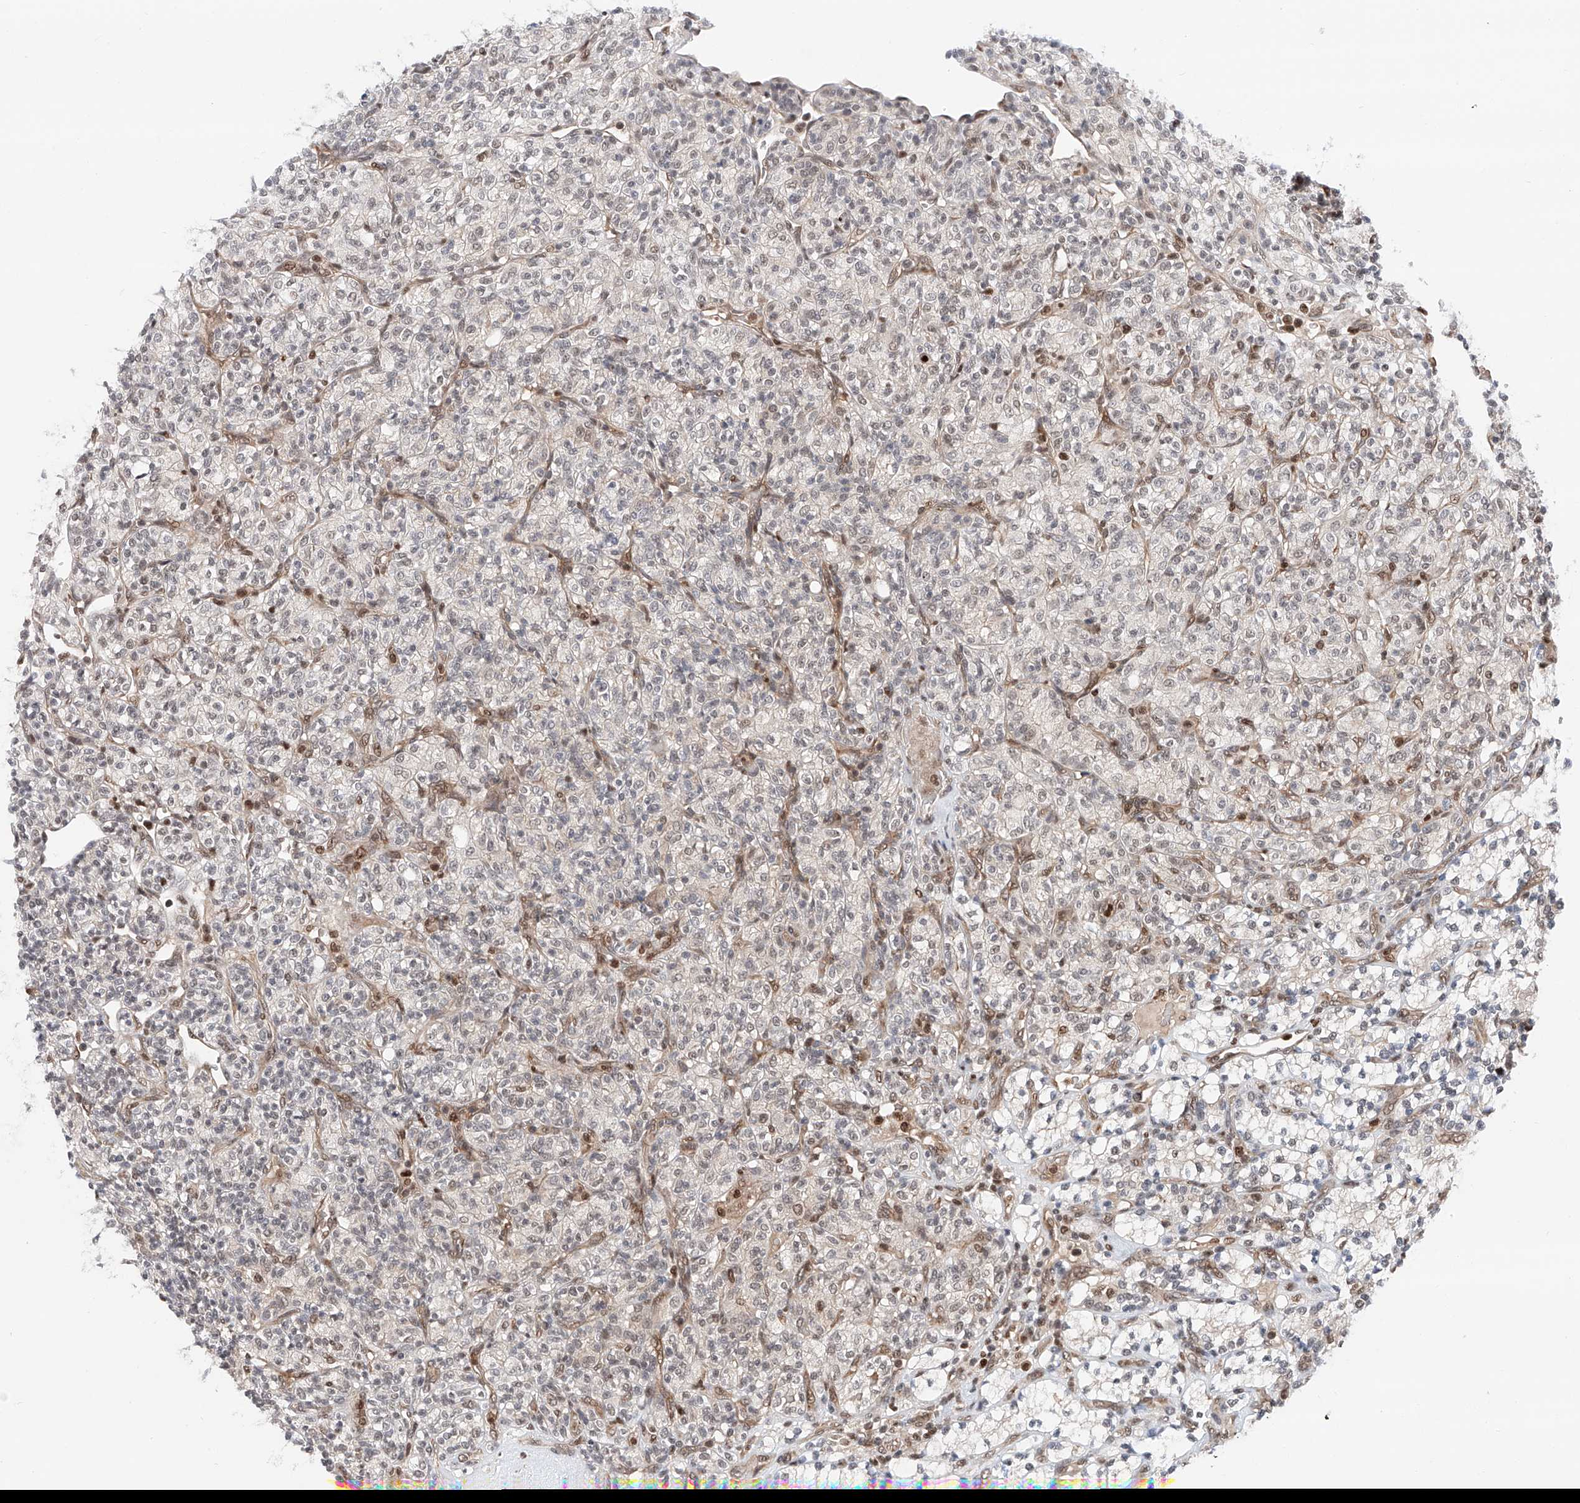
{"staining": {"intensity": "negative", "quantity": "none", "location": "none"}, "tissue": "renal cancer", "cell_type": "Tumor cells", "image_type": "cancer", "snomed": [{"axis": "morphology", "description": "Adenocarcinoma, NOS"}, {"axis": "topography", "description": "Kidney"}], "caption": "There is no significant positivity in tumor cells of renal adenocarcinoma.", "gene": "SNRNP200", "patient": {"sex": "male", "age": 77}}